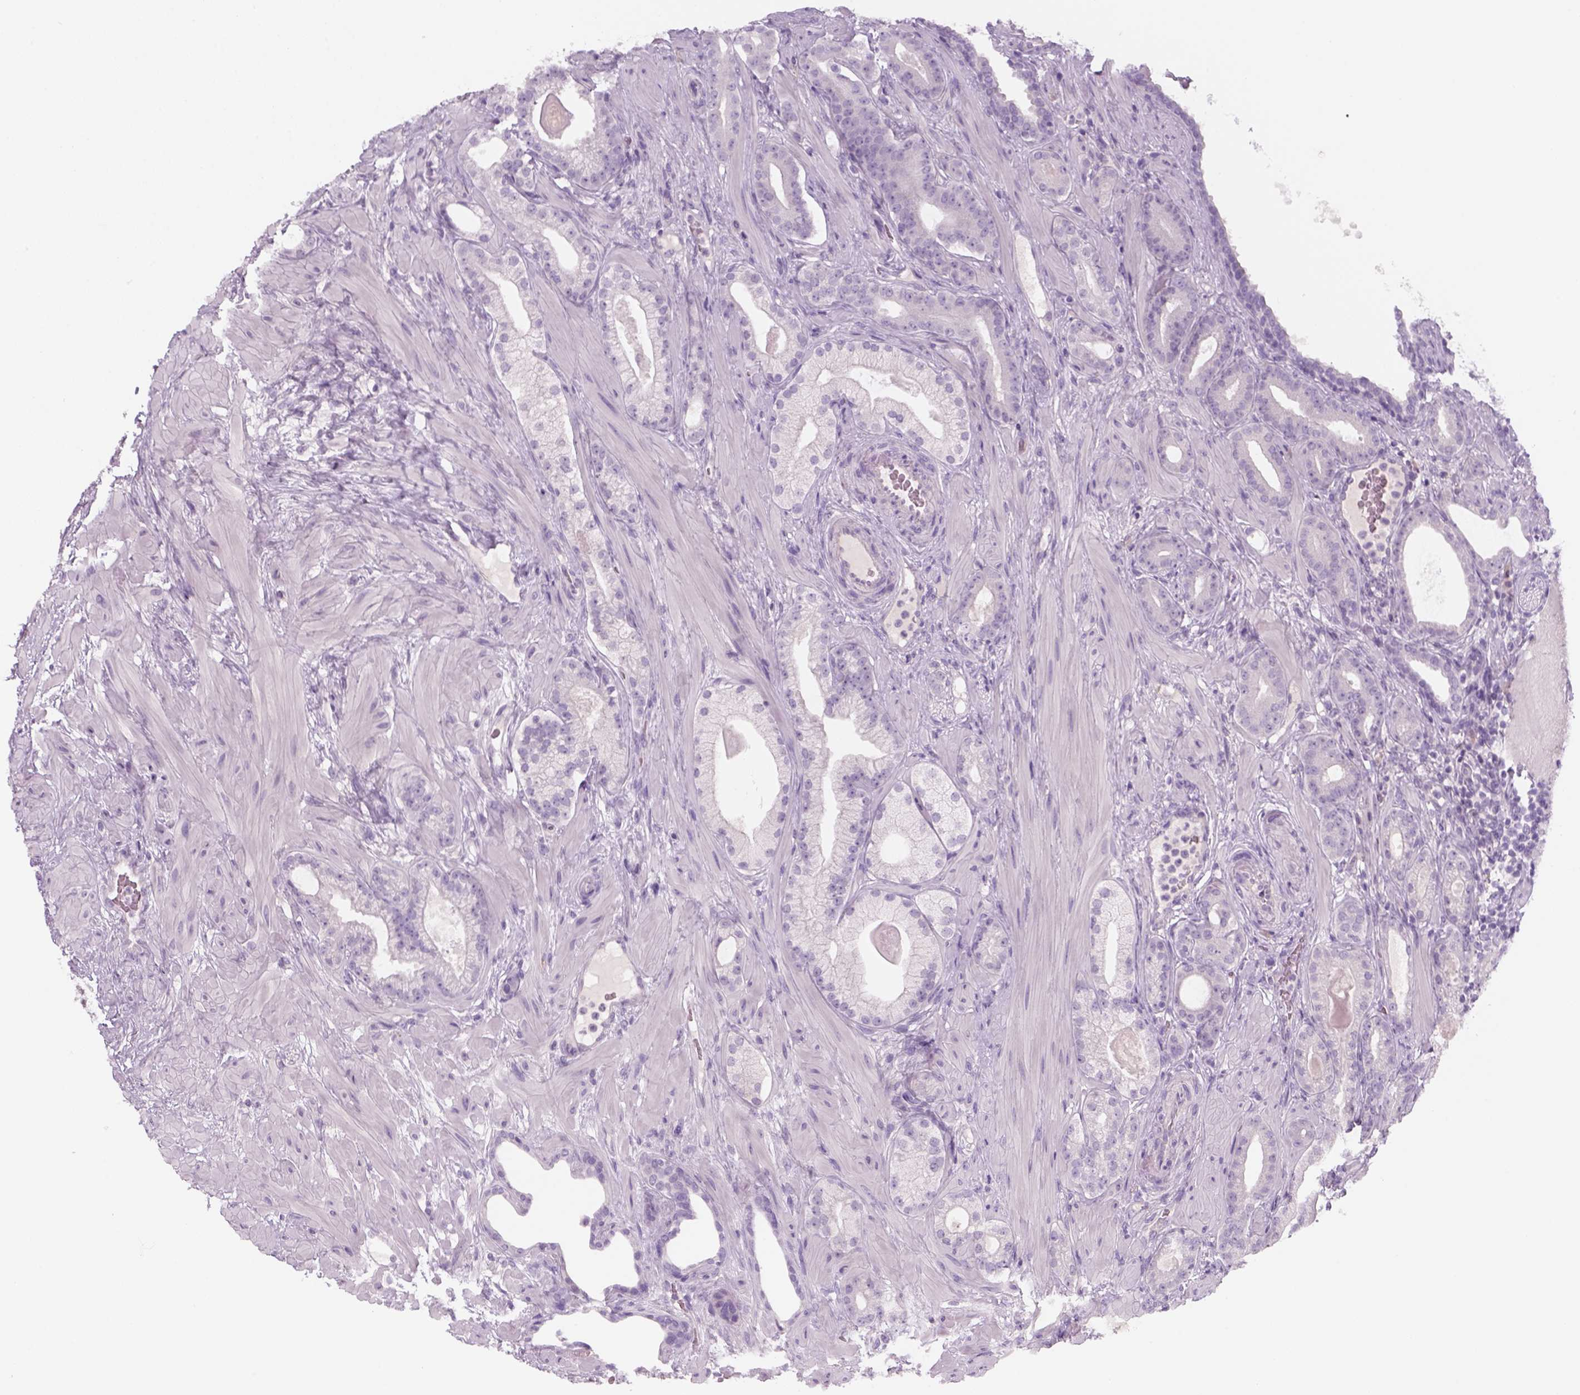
{"staining": {"intensity": "negative", "quantity": "none", "location": "none"}, "tissue": "prostate cancer", "cell_type": "Tumor cells", "image_type": "cancer", "snomed": [{"axis": "morphology", "description": "Adenocarcinoma, Low grade"}, {"axis": "topography", "description": "Prostate"}], "caption": "Immunohistochemical staining of prostate cancer (low-grade adenocarcinoma) shows no significant expression in tumor cells.", "gene": "KRT25", "patient": {"sex": "male", "age": 57}}